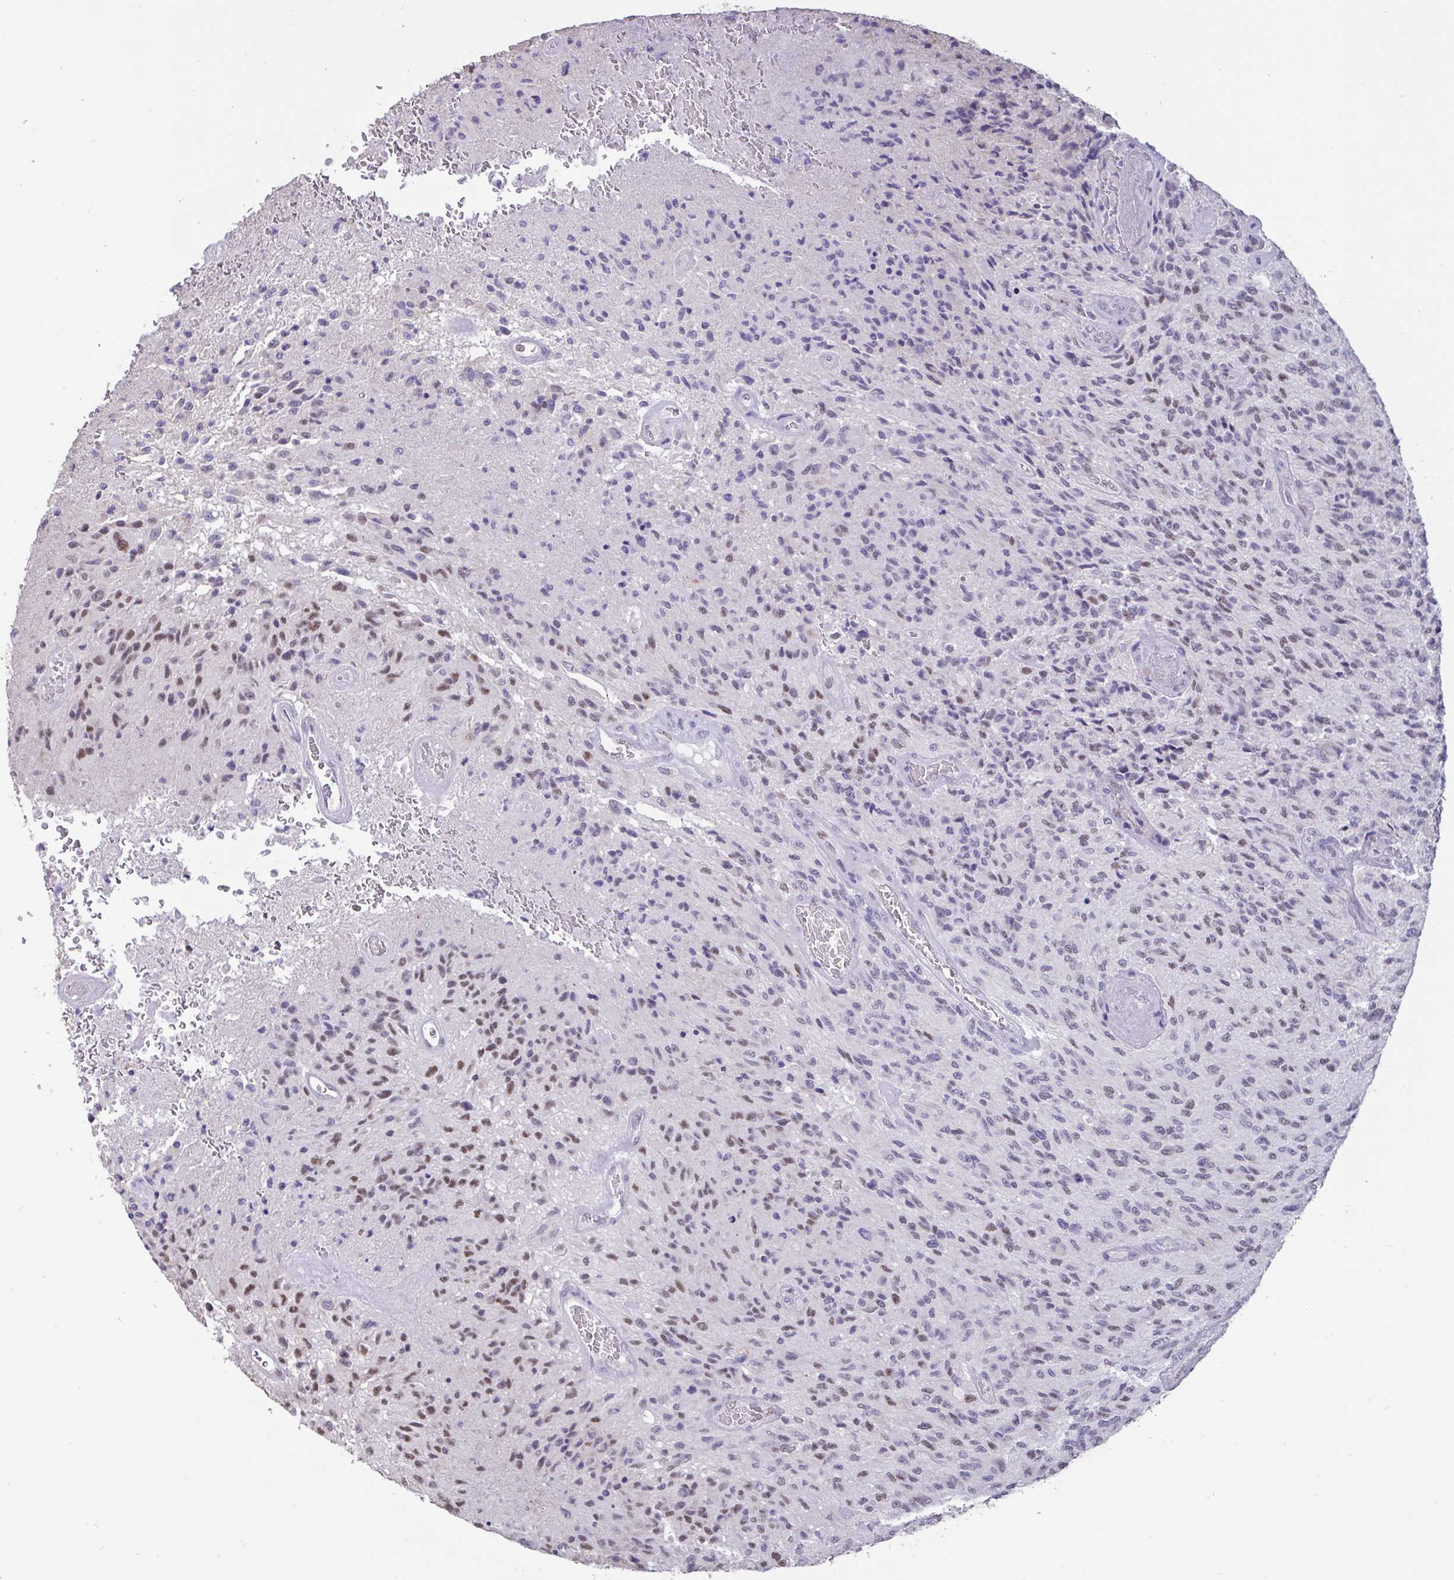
{"staining": {"intensity": "weak", "quantity": "<25%", "location": "nuclear"}, "tissue": "glioma", "cell_type": "Tumor cells", "image_type": "cancer", "snomed": [{"axis": "morphology", "description": "Normal tissue, NOS"}, {"axis": "morphology", "description": "Glioma, malignant, High grade"}, {"axis": "topography", "description": "Cerebral cortex"}], "caption": "Immunohistochemistry (IHC) histopathology image of neoplastic tissue: human malignant glioma (high-grade) stained with DAB demonstrates no significant protein positivity in tumor cells. (DAB immunohistochemistry visualized using brightfield microscopy, high magnification).", "gene": "DDX39A", "patient": {"sex": "male", "age": 56}}